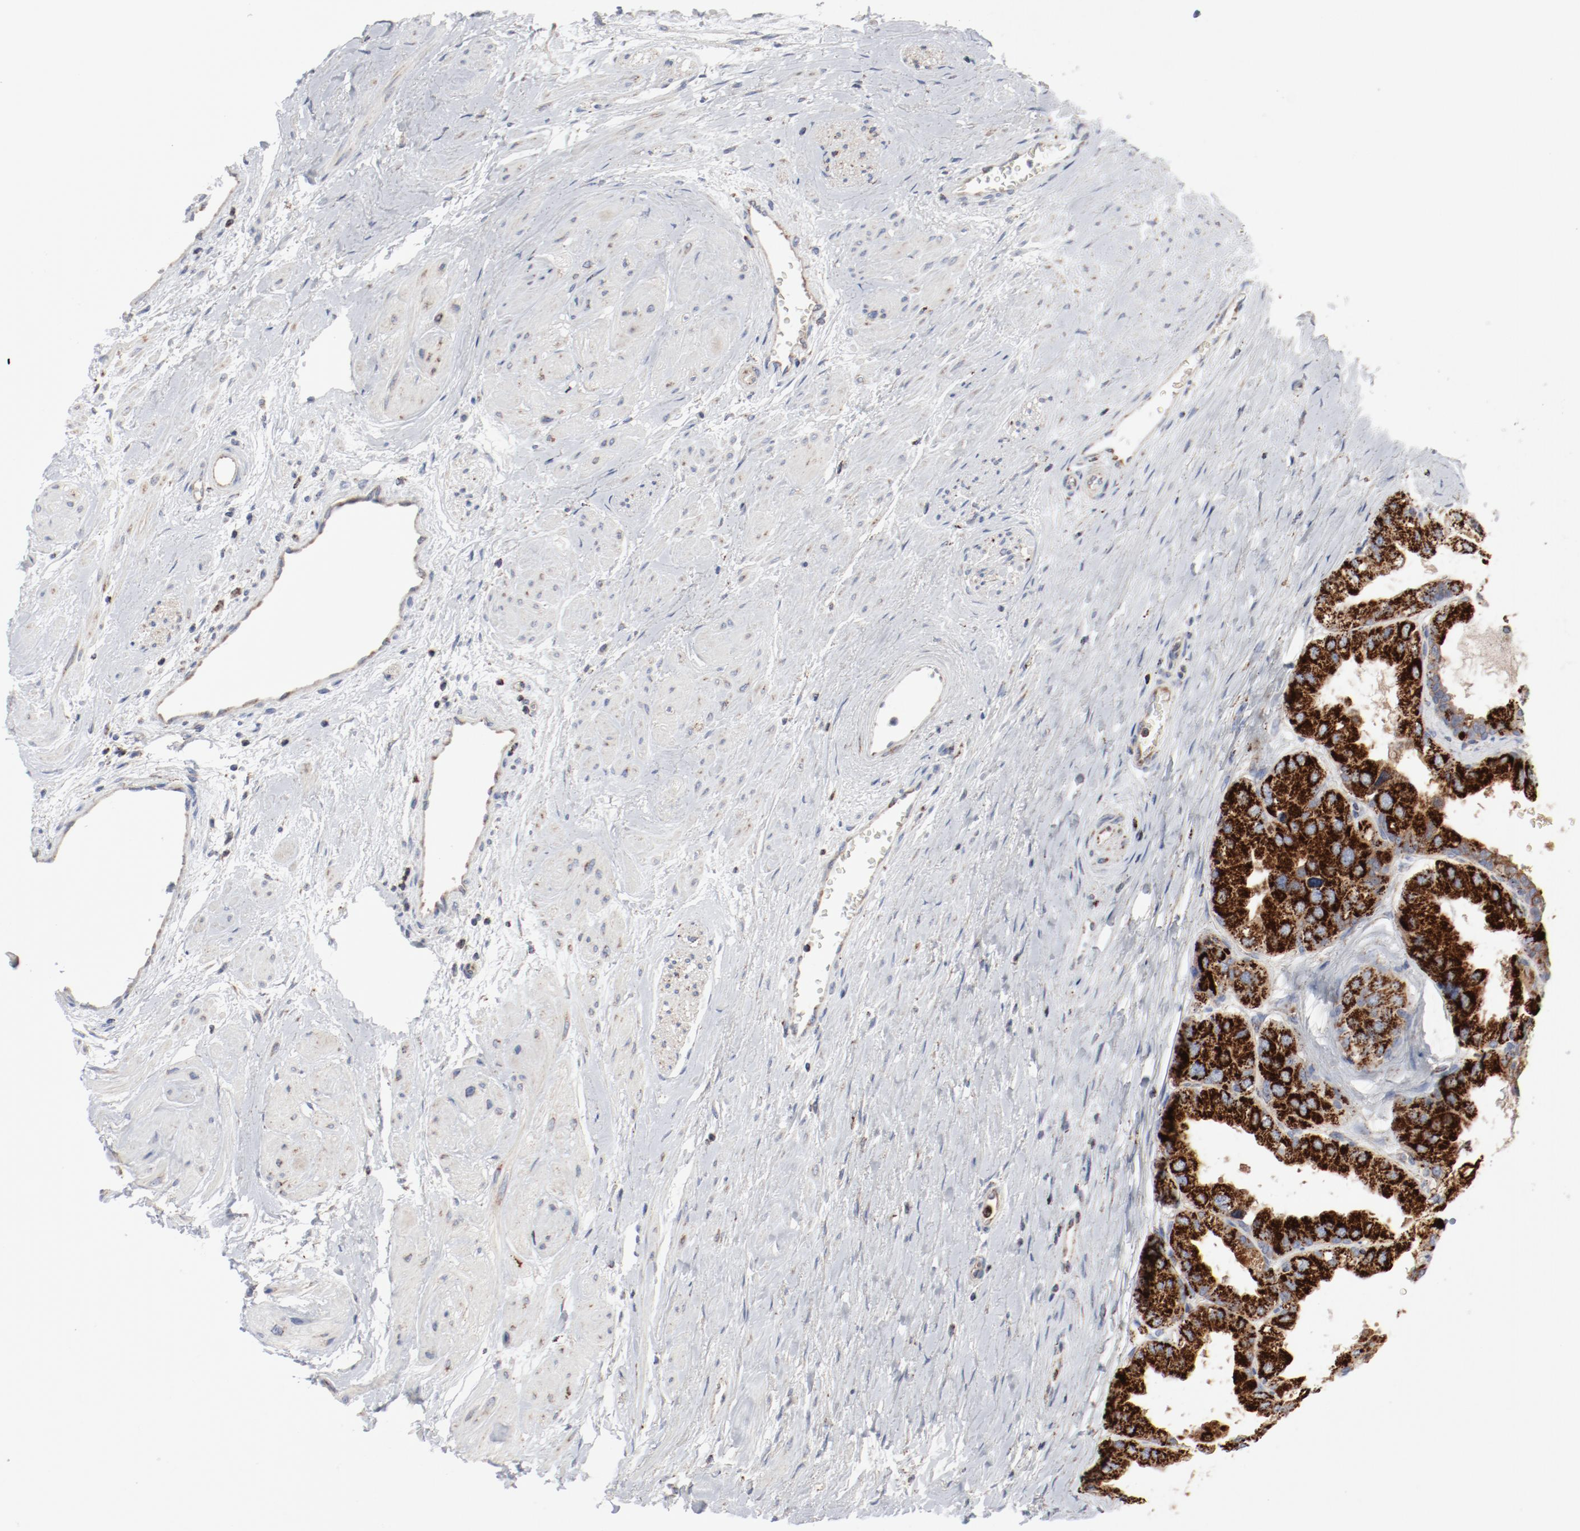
{"staining": {"intensity": "moderate", "quantity": ">75%", "location": "cytoplasmic/membranous"}, "tissue": "prostate", "cell_type": "Glandular cells", "image_type": "normal", "snomed": [{"axis": "morphology", "description": "Normal tissue, NOS"}, {"axis": "topography", "description": "Prostate"}], "caption": "An immunohistochemistry (IHC) histopathology image of benign tissue is shown. Protein staining in brown labels moderate cytoplasmic/membranous positivity in prostate within glandular cells.", "gene": "SETD3", "patient": {"sex": "male", "age": 60}}